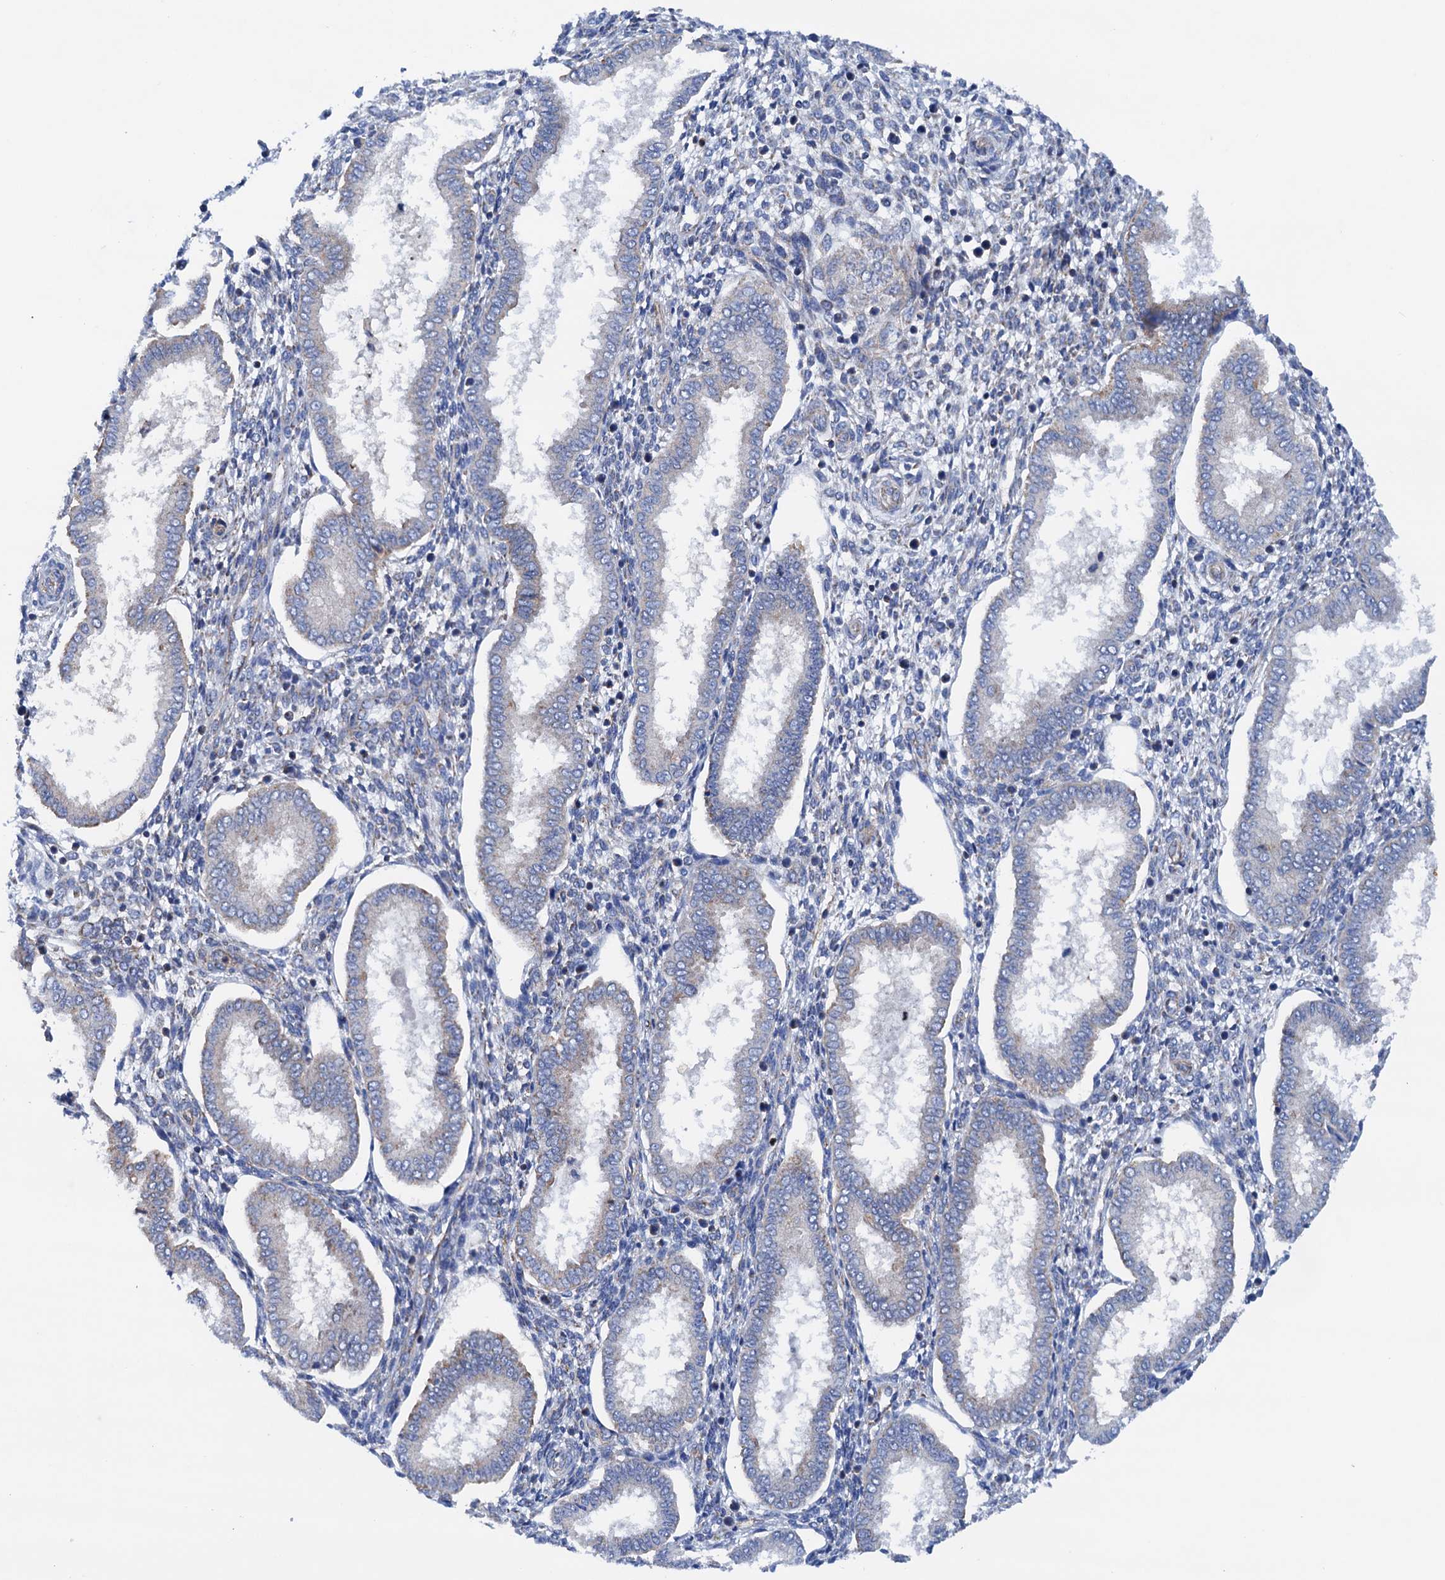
{"staining": {"intensity": "negative", "quantity": "none", "location": "none"}, "tissue": "endometrium", "cell_type": "Cells in endometrial stroma", "image_type": "normal", "snomed": [{"axis": "morphology", "description": "Normal tissue, NOS"}, {"axis": "topography", "description": "Endometrium"}], "caption": "Immunohistochemical staining of unremarkable endometrium shows no significant staining in cells in endometrial stroma. (Brightfield microscopy of DAB IHC at high magnification).", "gene": "RASSF9", "patient": {"sex": "female", "age": 24}}